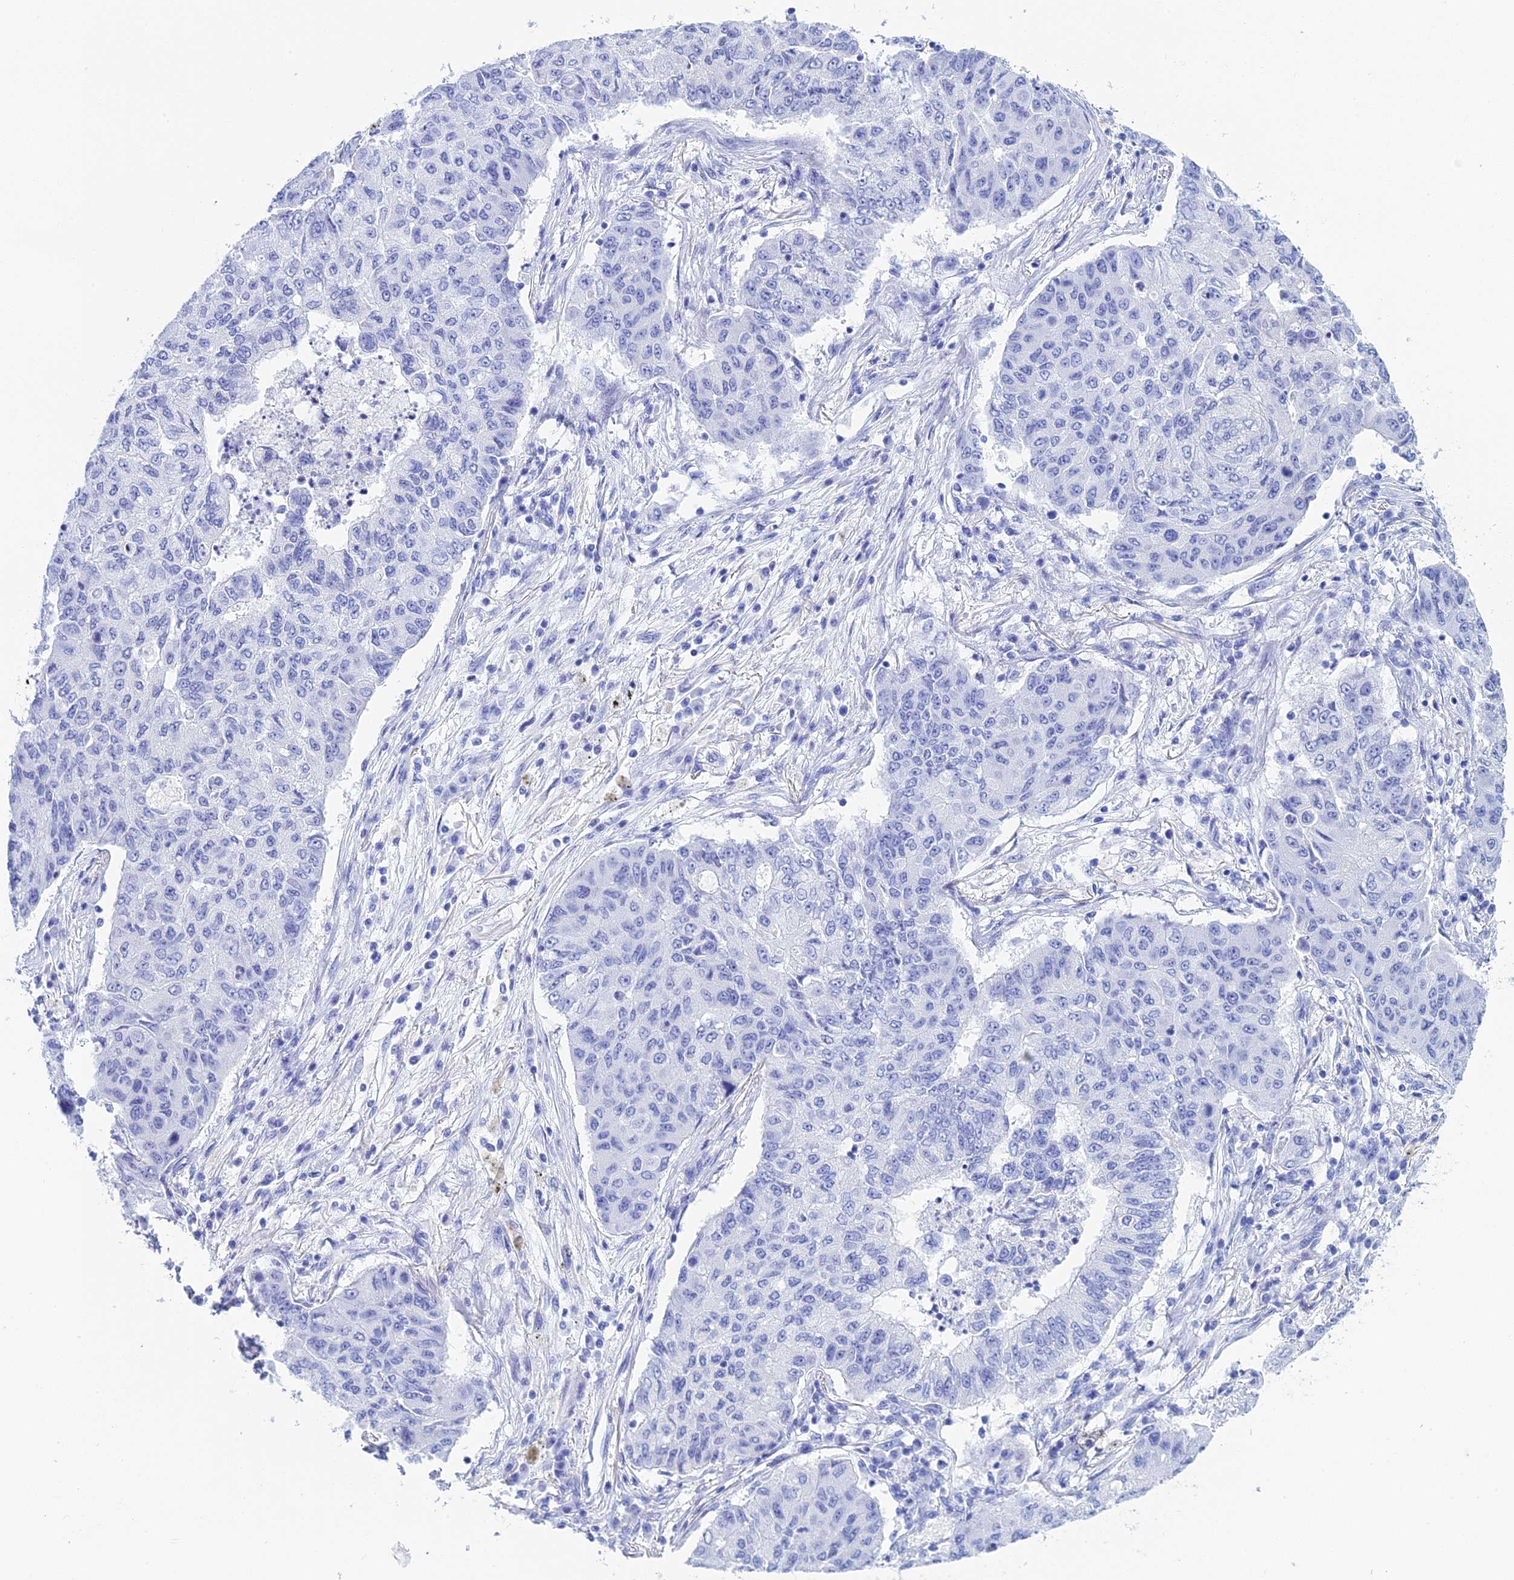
{"staining": {"intensity": "negative", "quantity": "none", "location": "none"}, "tissue": "lung cancer", "cell_type": "Tumor cells", "image_type": "cancer", "snomed": [{"axis": "morphology", "description": "Squamous cell carcinoma, NOS"}, {"axis": "topography", "description": "Lung"}], "caption": "A photomicrograph of human squamous cell carcinoma (lung) is negative for staining in tumor cells.", "gene": "TEX101", "patient": {"sex": "male", "age": 74}}